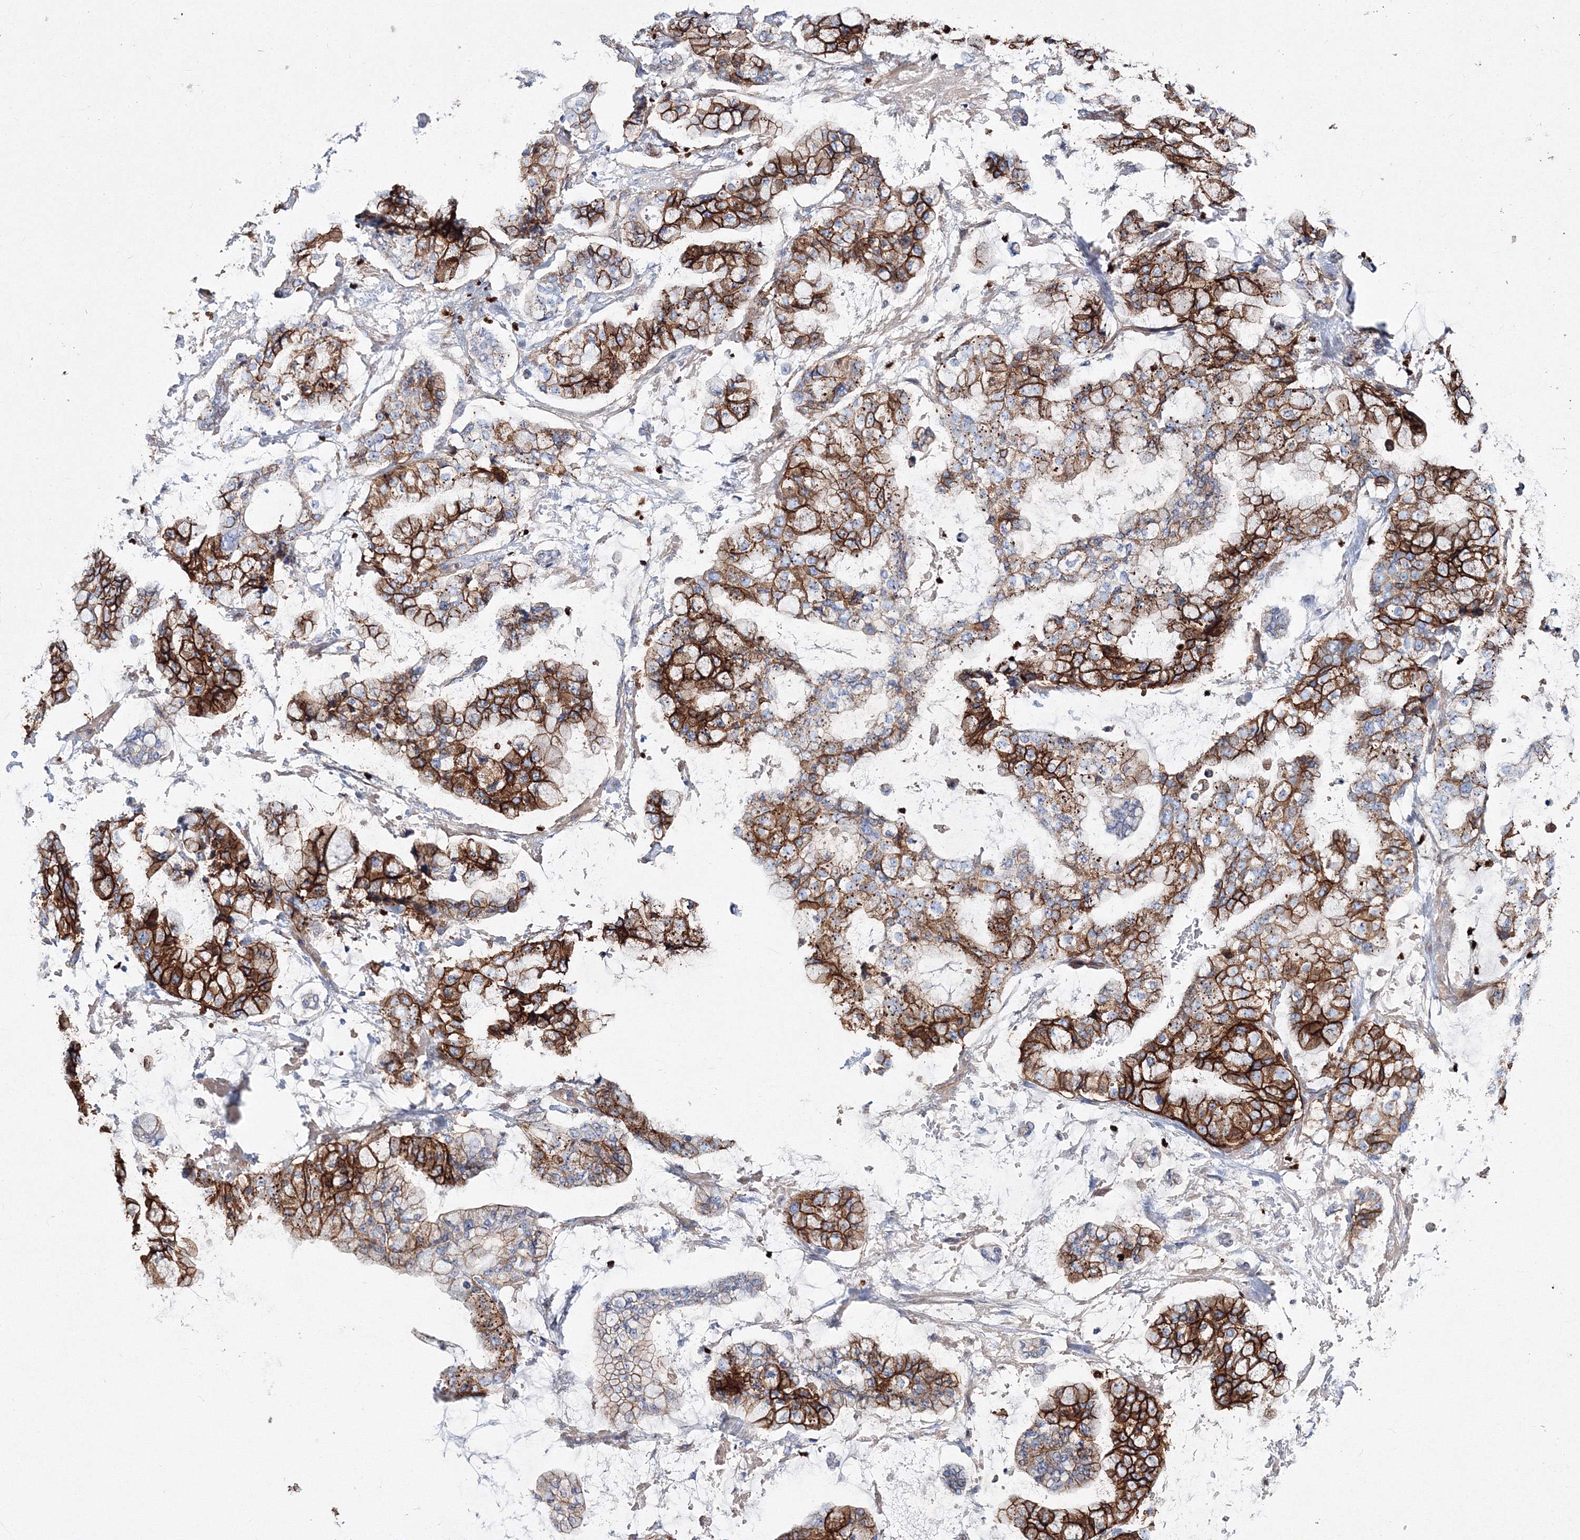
{"staining": {"intensity": "strong", "quantity": ">75%", "location": "cytoplasmic/membranous"}, "tissue": "stomach cancer", "cell_type": "Tumor cells", "image_type": "cancer", "snomed": [{"axis": "morphology", "description": "Normal tissue, NOS"}, {"axis": "morphology", "description": "Adenocarcinoma, NOS"}, {"axis": "topography", "description": "Stomach, upper"}, {"axis": "topography", "description": "Stomach"}], "caption": "Protein positivity by immunohistochemistry displays strong cytoplasmic/membranous staining in about >75% of tumor cells in adenocarcinoma (stomach). The protein is shown in brown color, while the nuclei are stained blue.", "gene": "C11orf52", "patient": {"sex": "male", "age": 76}}